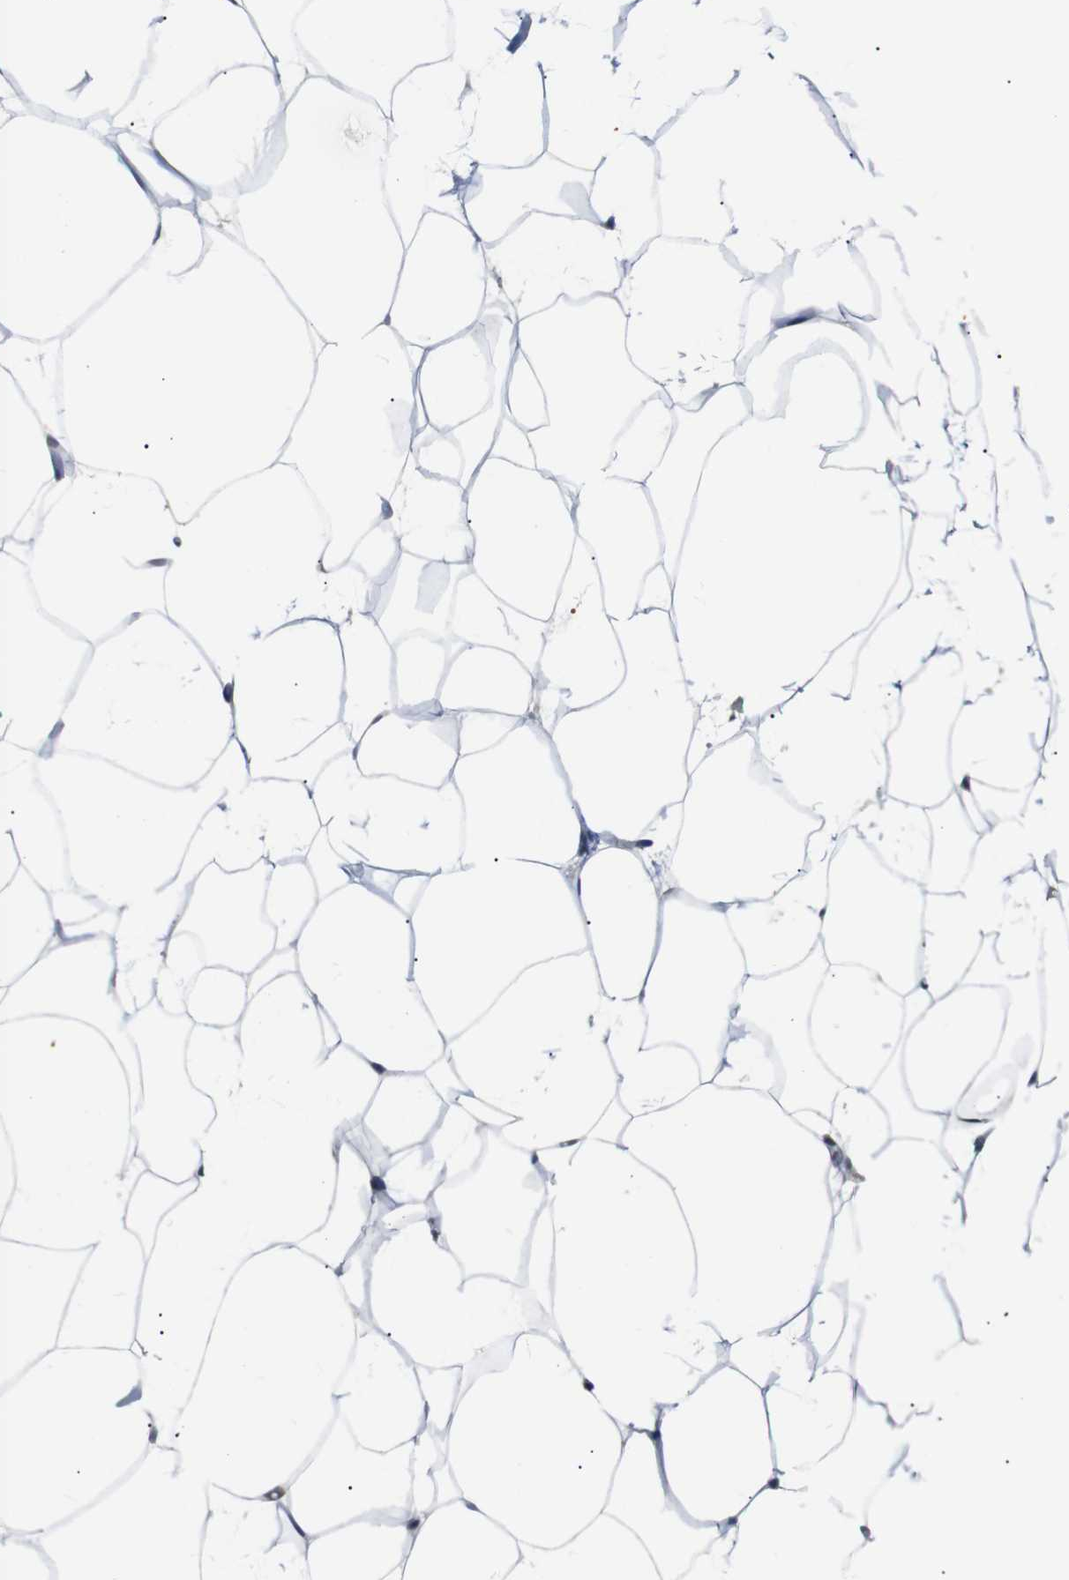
{"staining": {"intensity": "negative", "quantity": "none", "location": "none"}, "tissue": "adipose tissue", "cell_type": "Adipocytes", "image_type": "normal", "snomed": [{"axis": "morphology", "description": "Normal tissue, NOS"}, {"axis": "topography", "description": "Breast"}, {"axis": "topography", "description": "Adipose tissue"}], "caption": "This is a histopathology image of immunohistochemistry staining of normal adipose tissue, which shows no staining in adipocytes.", "gene": "UBXN1", "patient": {"sex": "female", "age": 25}}